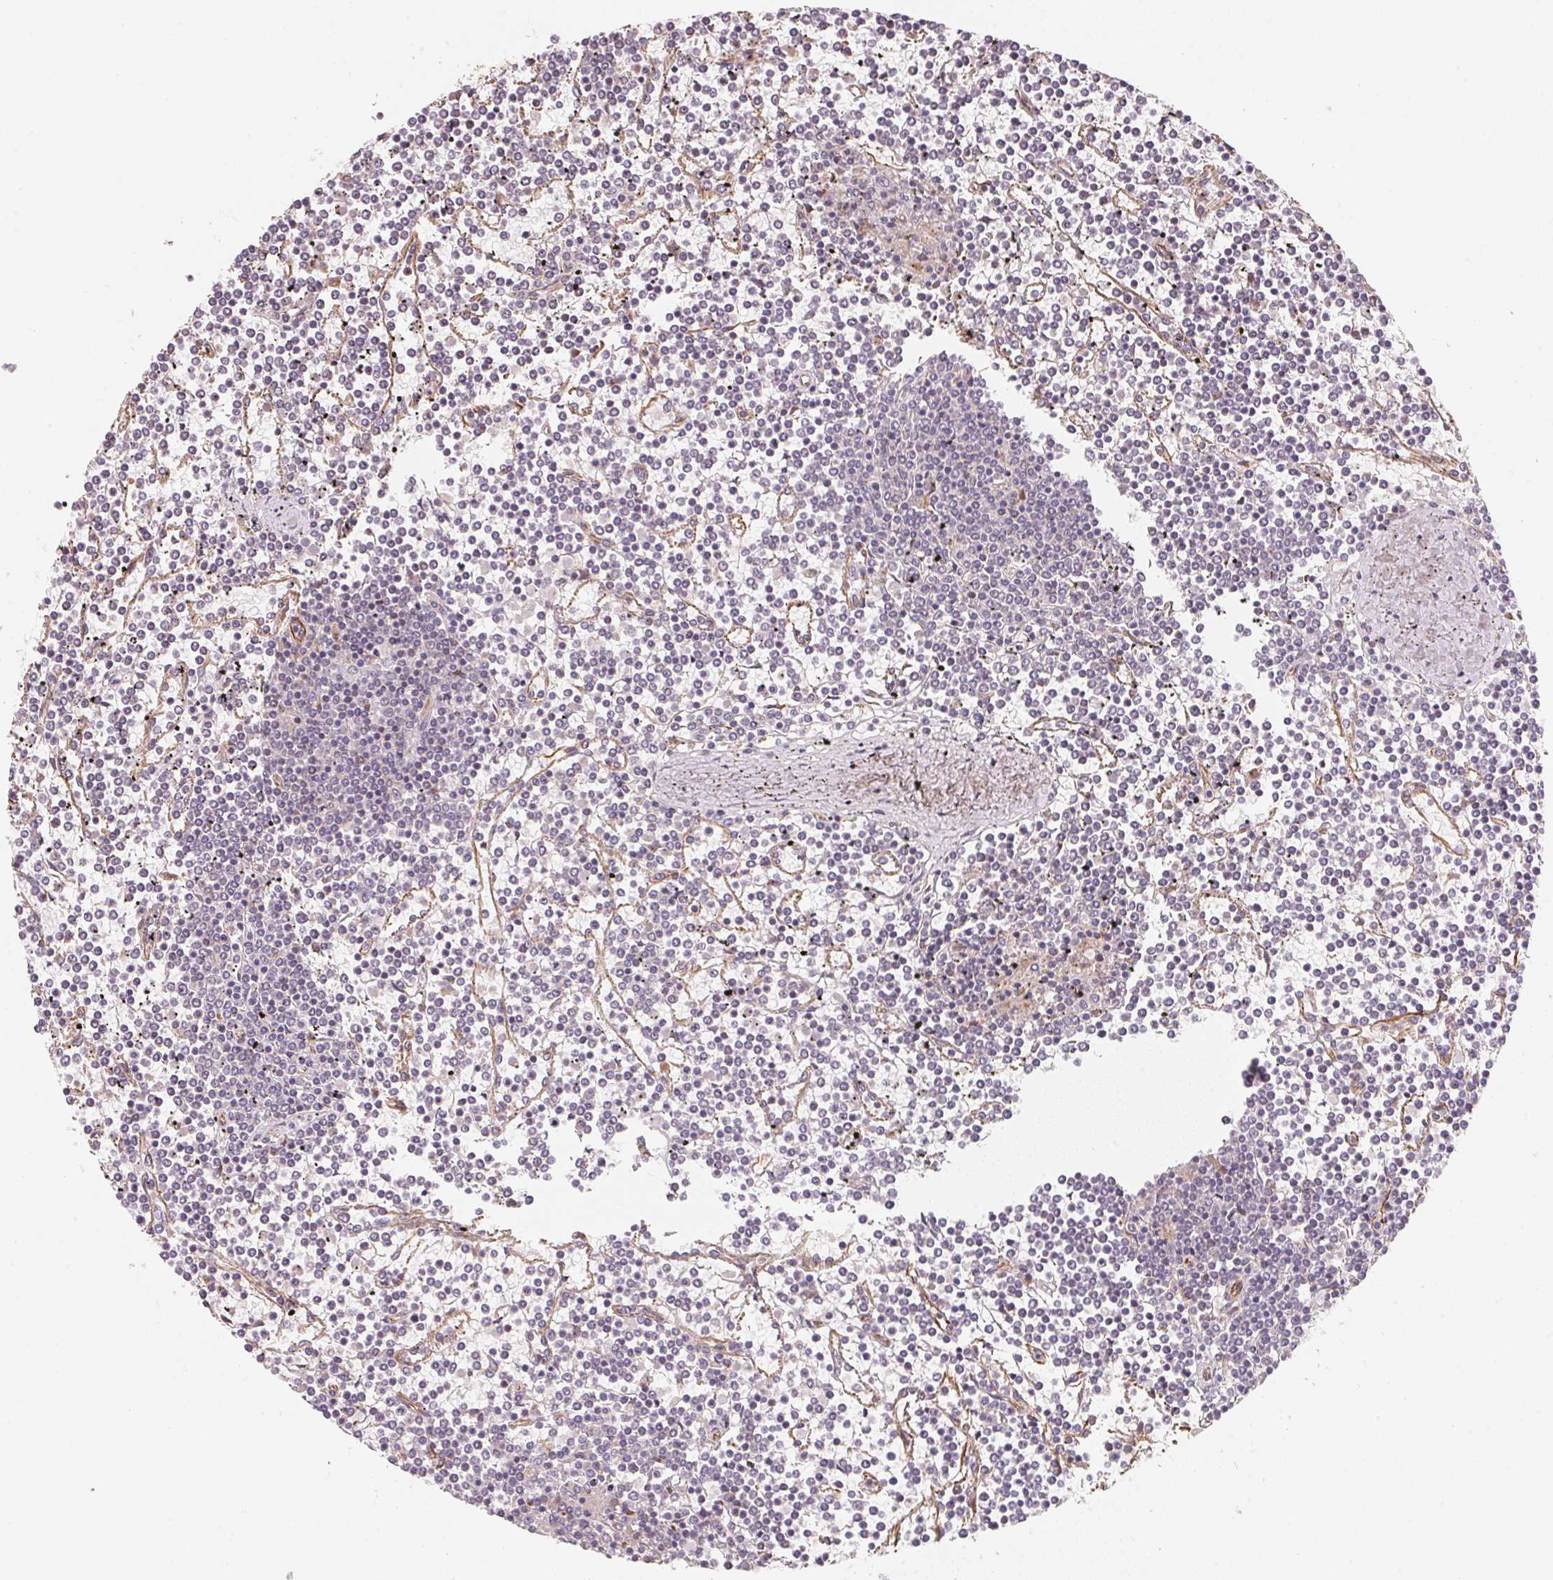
{"staining": {"intensity": "negative", "quantity": "none", "location": "none"}, "tissue": "lymphoma", "cell_type": "Tumor cells", "image_type": "cancer", "snomed": [{"axis": "morphology", "description": "Malignant lymphoma, non-Hodgkin's type, Low grade"}, {"axis": "topography", "description": "Spleen"}], "caption": "A histopathology image of human lymphoma is negative for staining in tumor cells. The staining is performed using DAB brown chromogen with nuclei counter-stained in using hematoxylin.", "gene": "TSPAN12", "patient": {"sex": "female", "age": 19}}